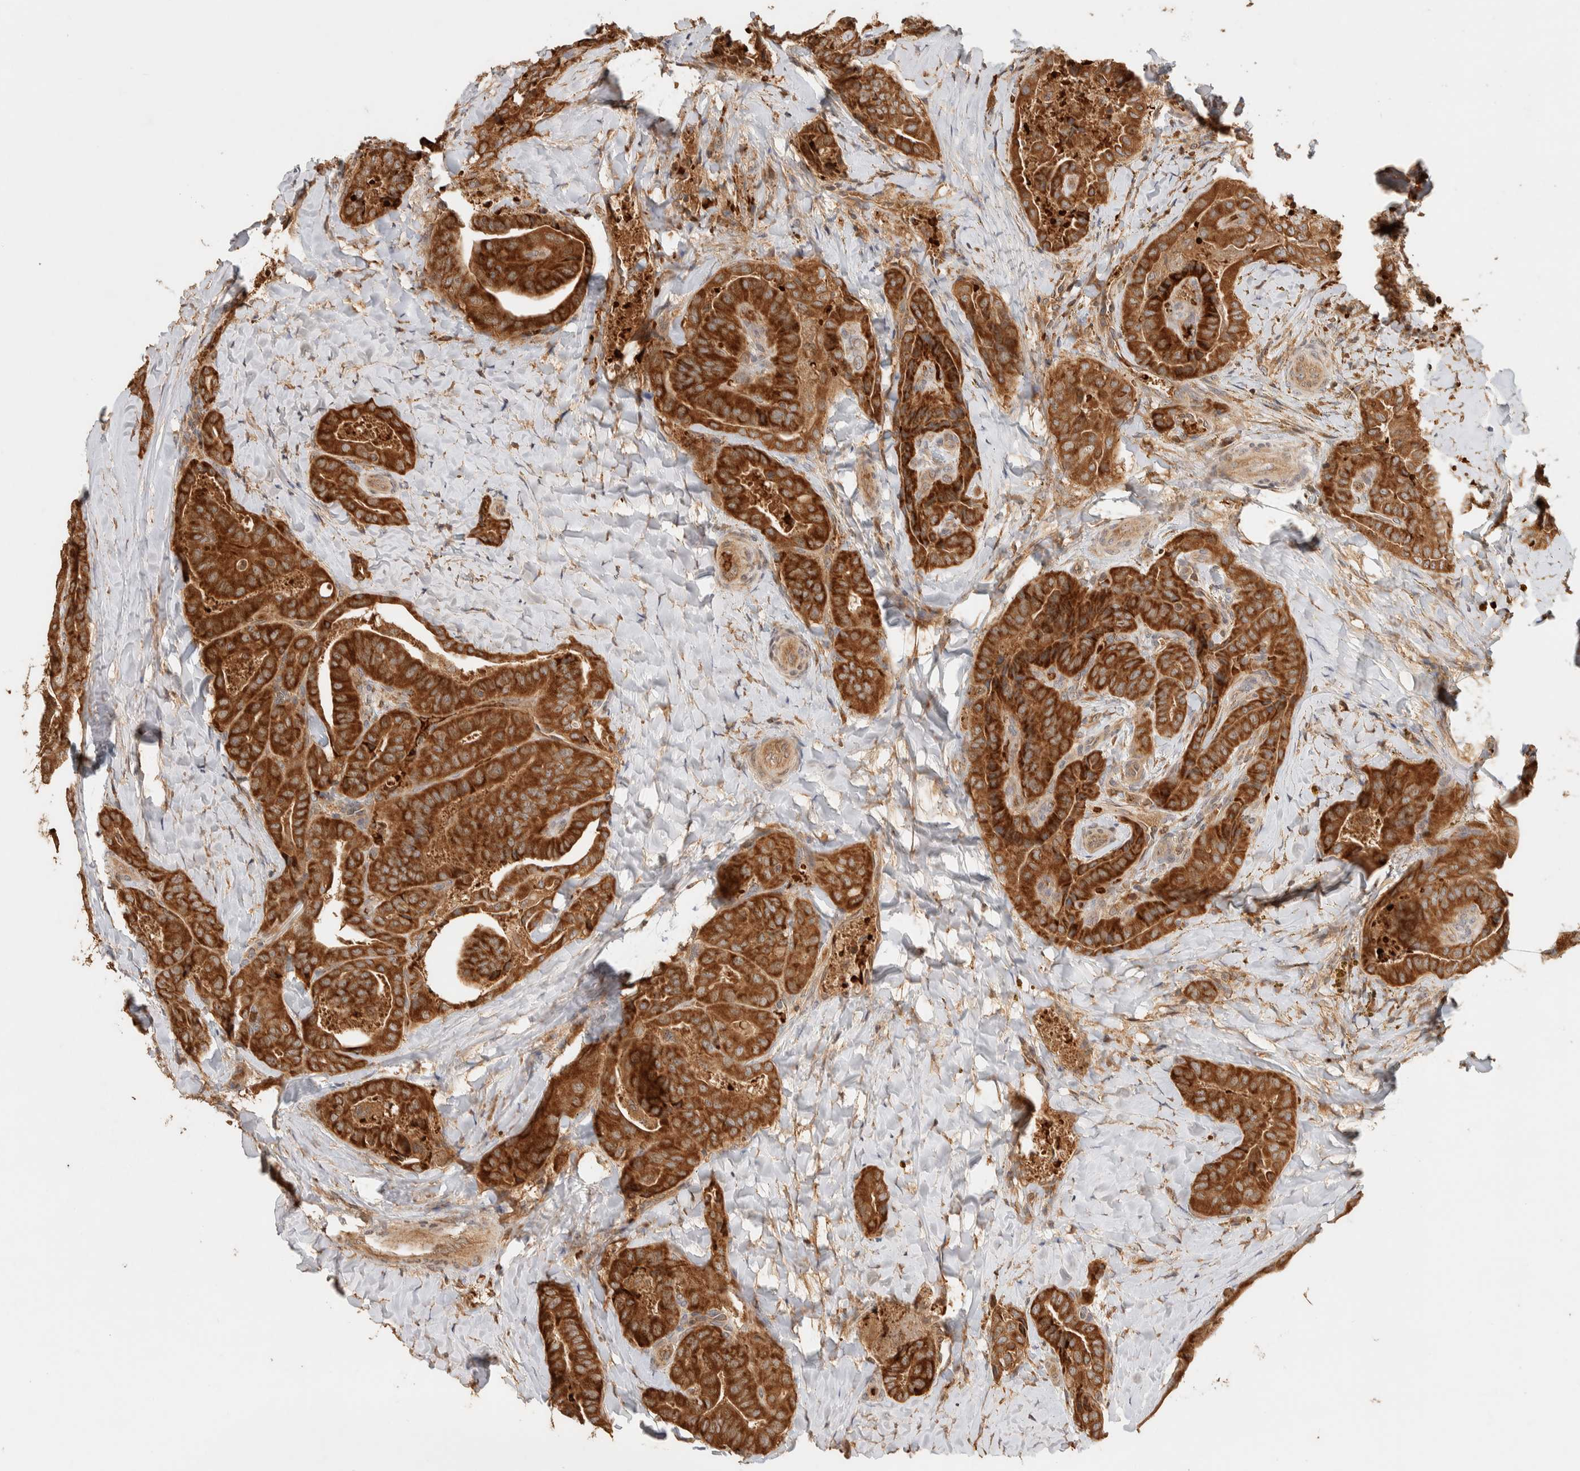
{"staining": {"intensity": "strong", "quantity": ">75%", "location": "cytoplasmic/membranous"}, "tissue": "thyroid cancer", "cell_type": "Tumor cells", "image_type": "cancer", "snomed": [{"axis": "morphology", "description": "Papillary adenocarcinoma, NOS"}, {"axis": "topography", "description": "Thyroid gland"}], "caption": "Protein expression analysis of thyroid papillary adenocarcinoma displays strong cytoplasmic/membranous positivity in approximately >75% of tumor cells.", "gene": "TTI2", "patient": {"sex": "male", "age": 77}}